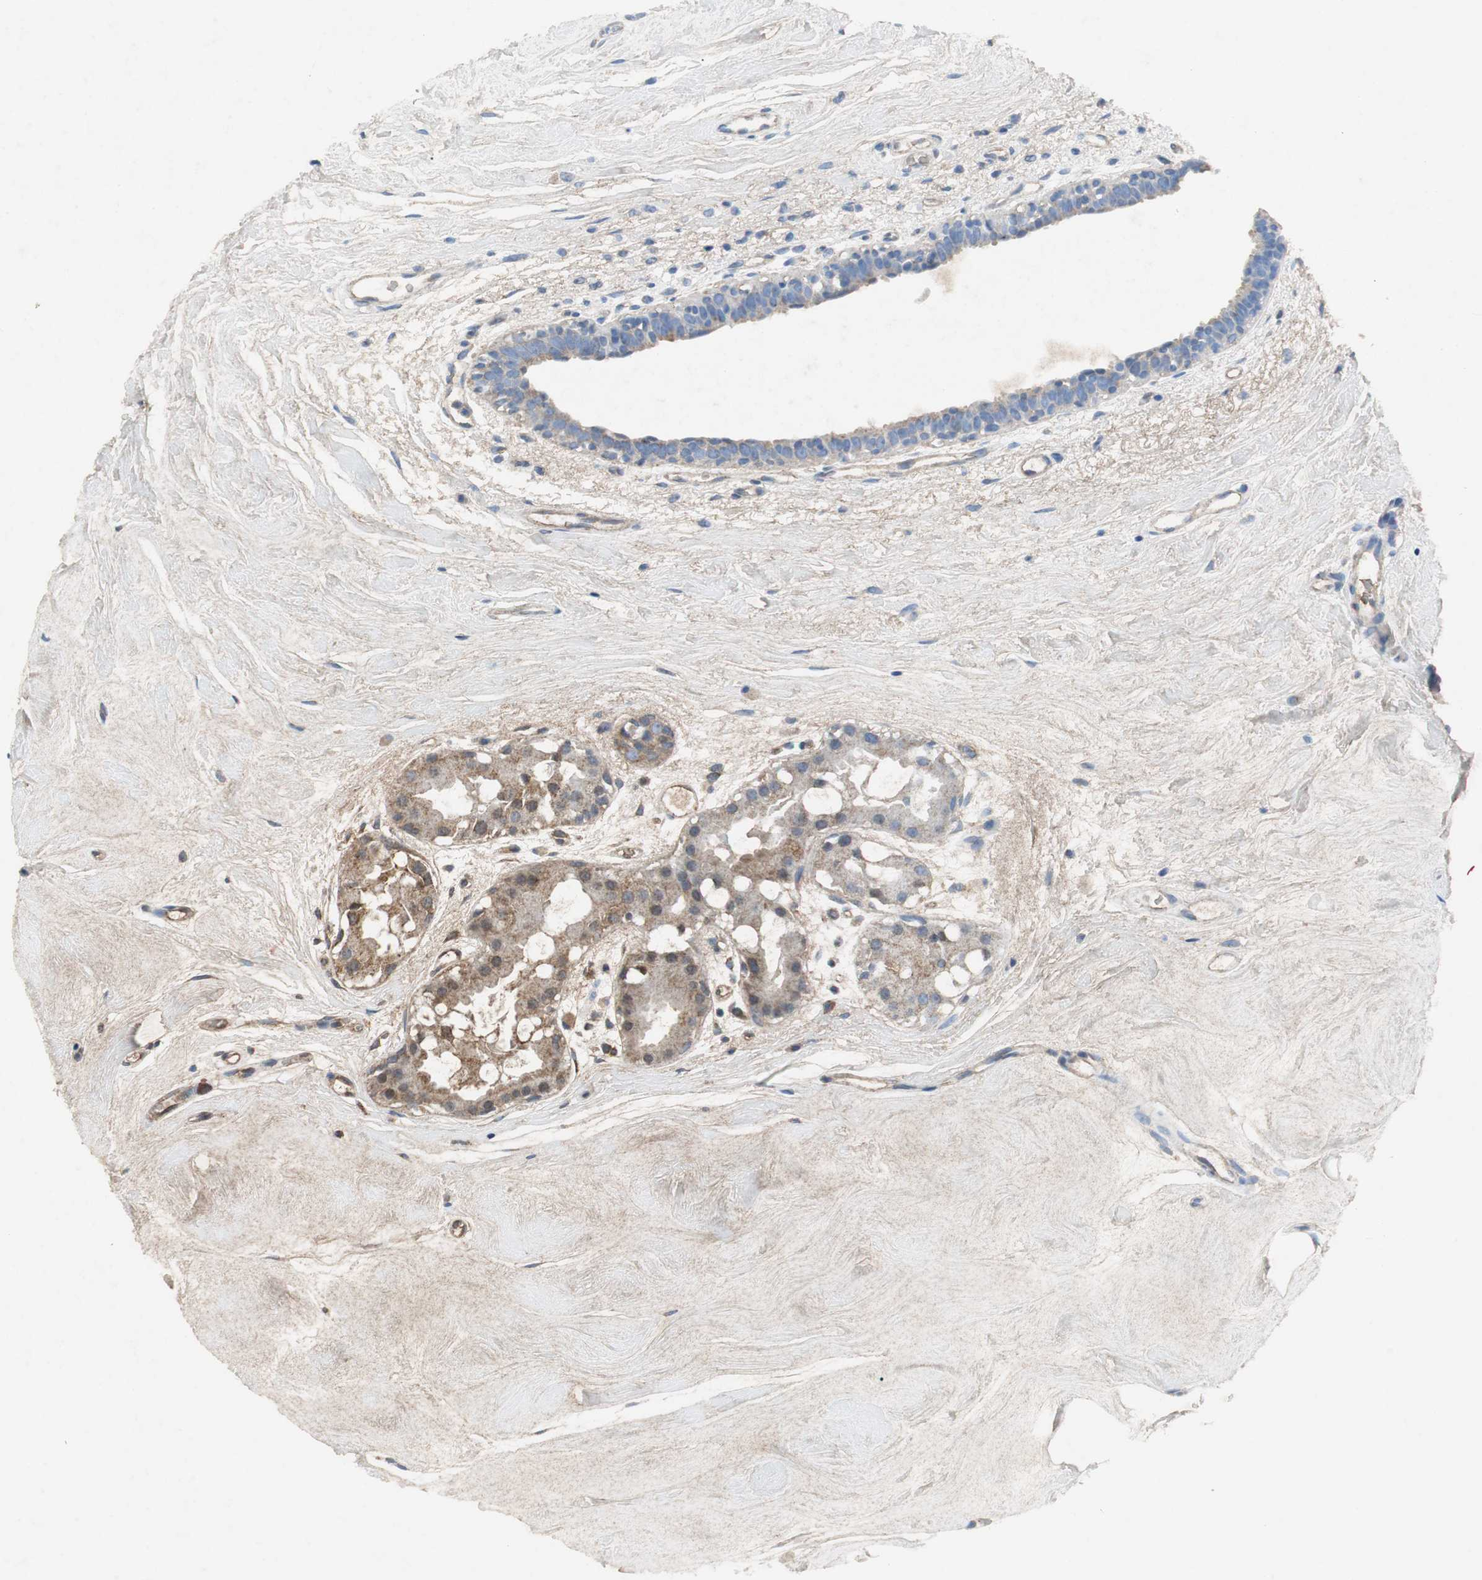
{"staining": {"intensity": "moderate", "quantity": ">75%", "location": "cytoplasmic/membranous"}, "tissue": "breast cancer", "cell_type": "Tumor cells", "image_type": "cancer", "snomed": [{"axis": "morphology", "description": "Duct carcinoma"}, {"axis": "topography", "description": "Breast"}], "caption": "Human infiltrating ductal carcinoma (breast) stained with a brown dye demonstrates moderate cytoplasmic/membranous positive staining in approximately >75% of tumor cells.", "gene": "VBP1", "patient": {"sex": "female", "age": 40}}